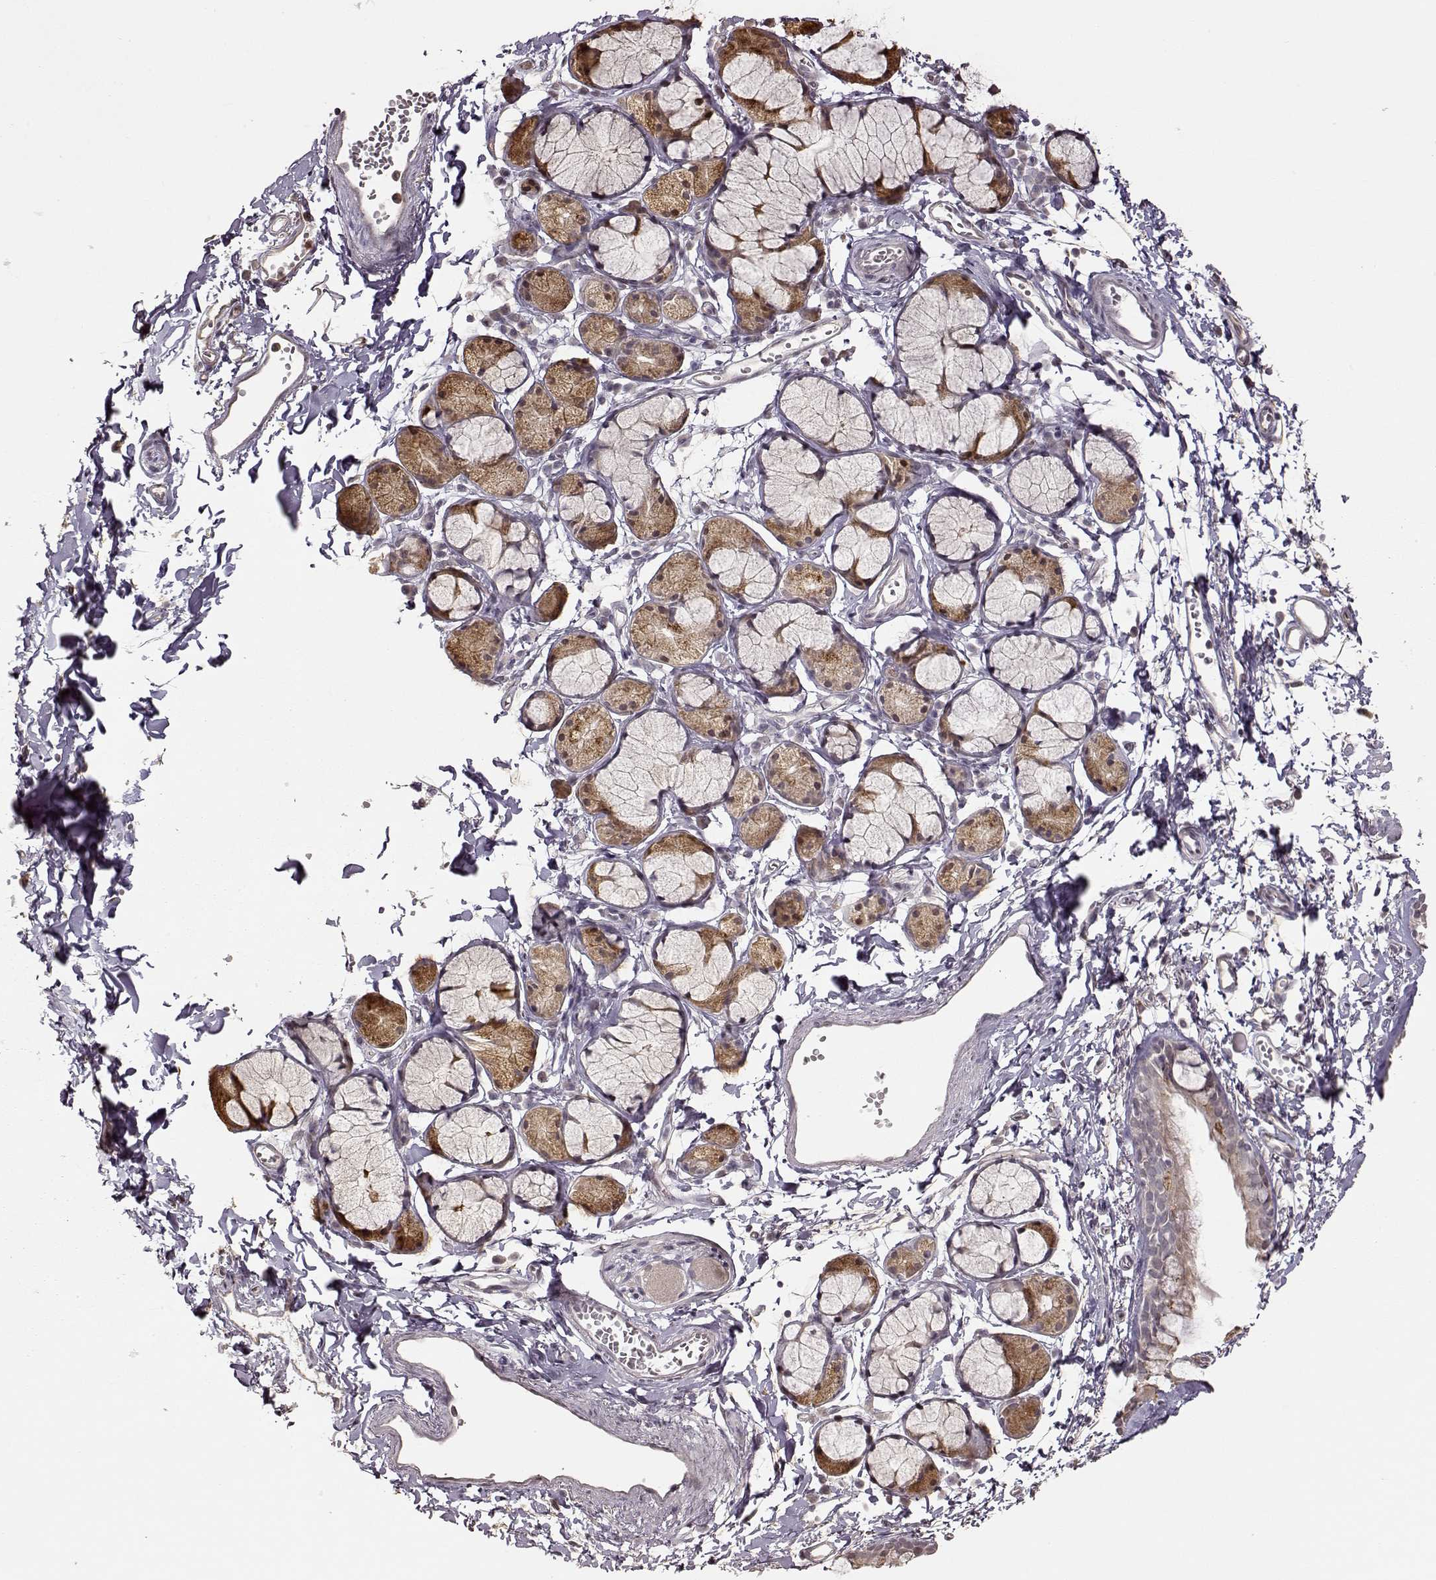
{"staining": {"intensity": "negative", "quantity": "none", "location": "none"}, "tissue": "bronchus", "cell_type": "Respiratory epithelial cells", "image_type": "normal", "snomed": [{"axis": "morphology", "description": "Normal tissue, NOS"}, {"axis": "topography", "description": "Cartilage tissue"}, {"axis": "topography", "description": "Bronchus"}], "caption": "Immunohistochemical staining of normal bronchus reveals no significant positivity in respiratory epithelial cells. The staining is performed using DAB (3,3'-diaminobenzidine) brown chromogen with nuclei counter-stained in using hematoxylin.", "gene": "CRB1", "patient": {"sex": "female", "age": 59}}